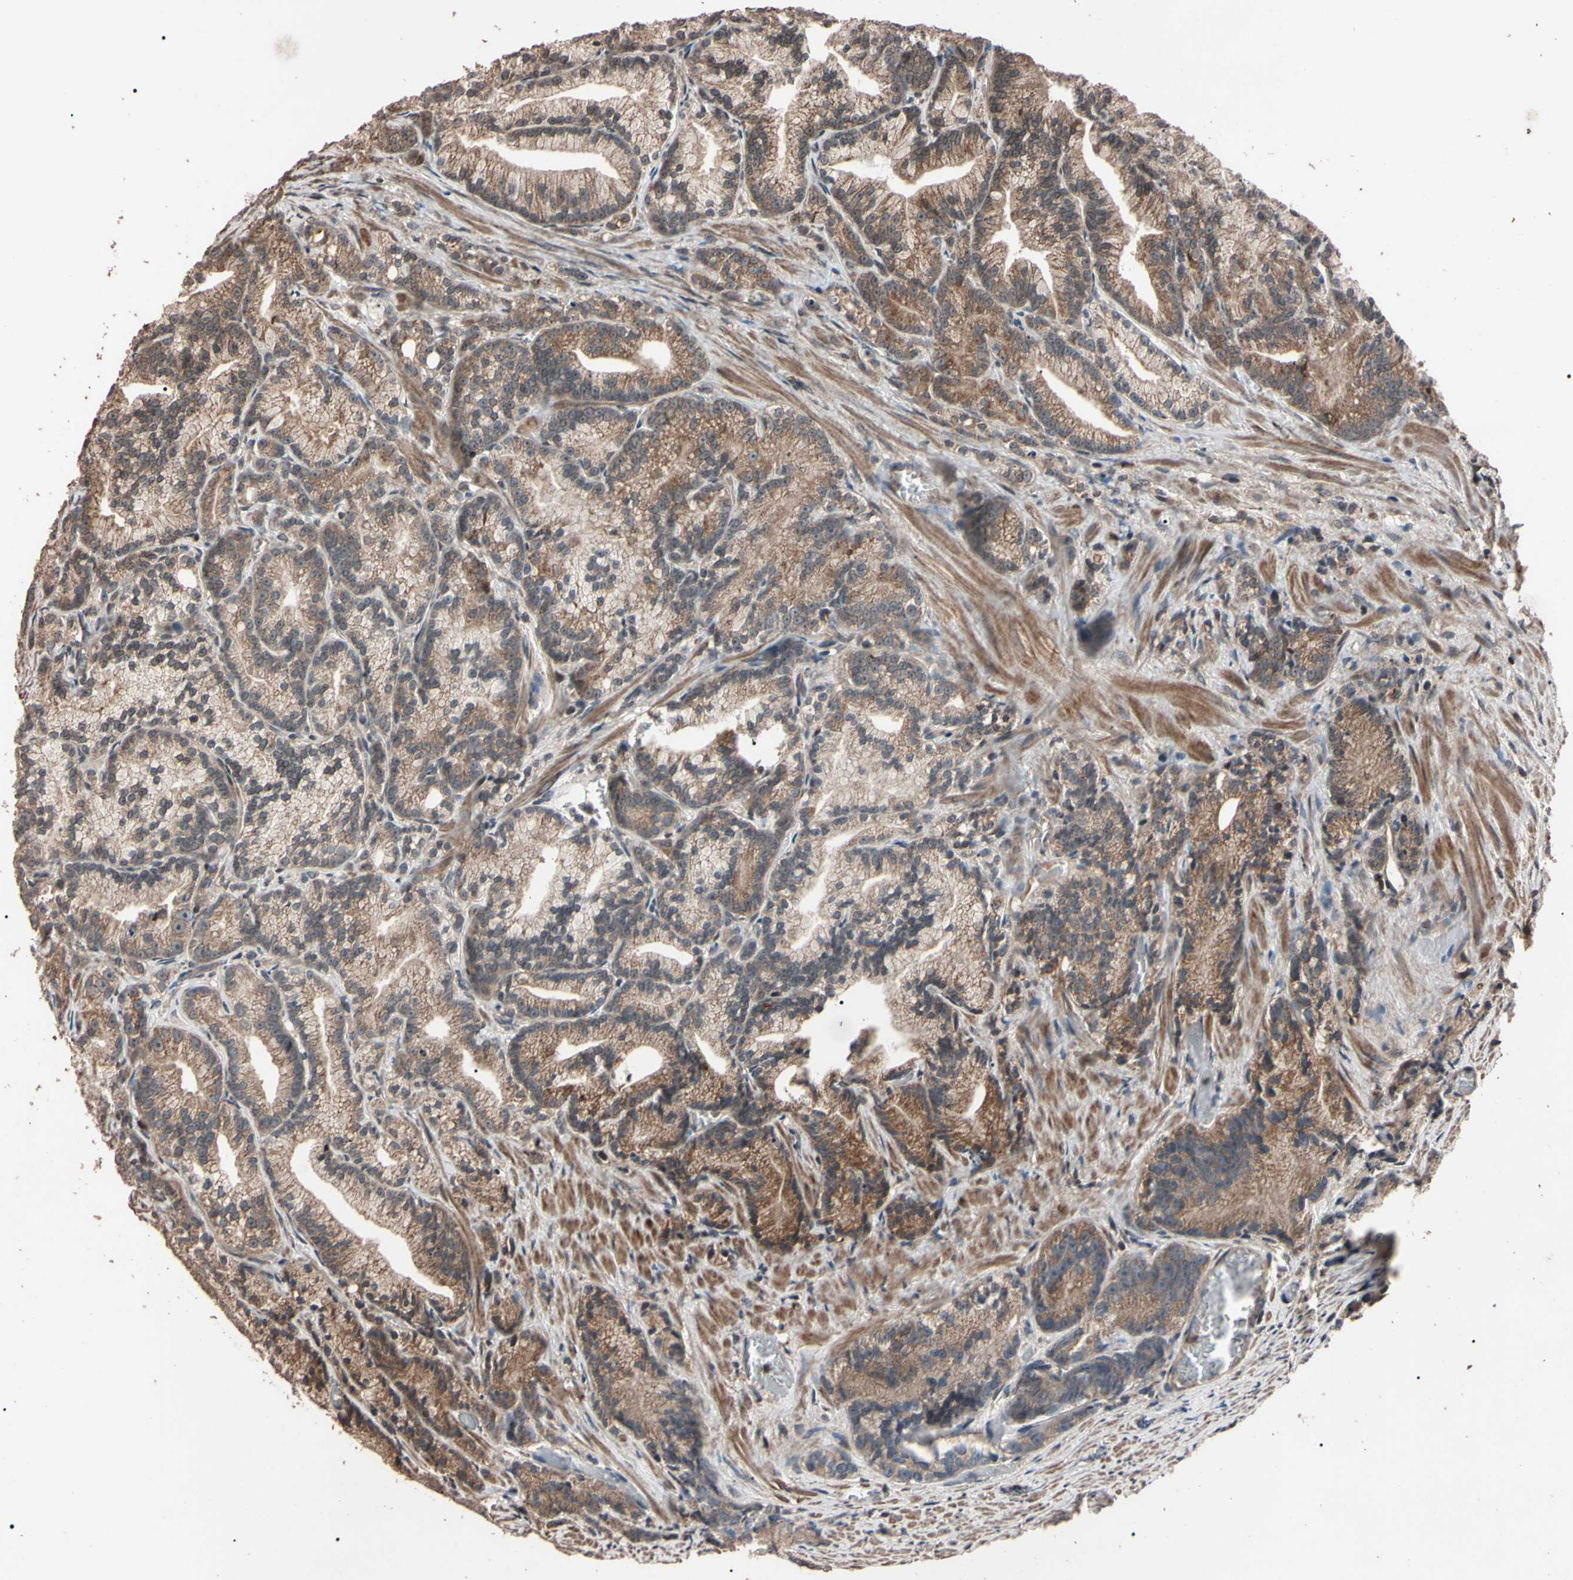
{"staining": {"intensity": "moderate", "quantity": "25%-75%", "location": "cytoplasmic/membranous"}, "tissue": "prostate cancer", "cell_type": "Tumor cells", "image_type": "cancer", "snomed": [{"axis": "morphology", "description": "Adenocarcinoma, Low grade"}, {"axis": "topography", "description": "Prostate"}], "caption": "Protein expression analysis of human prostate cancer reveals moderate cytoplasmic/membranous positivity in approximately 25%-75% of tumor cells.", "gene": "TNFRSF1A", "patient": {"sex": "male", "age": 89}}